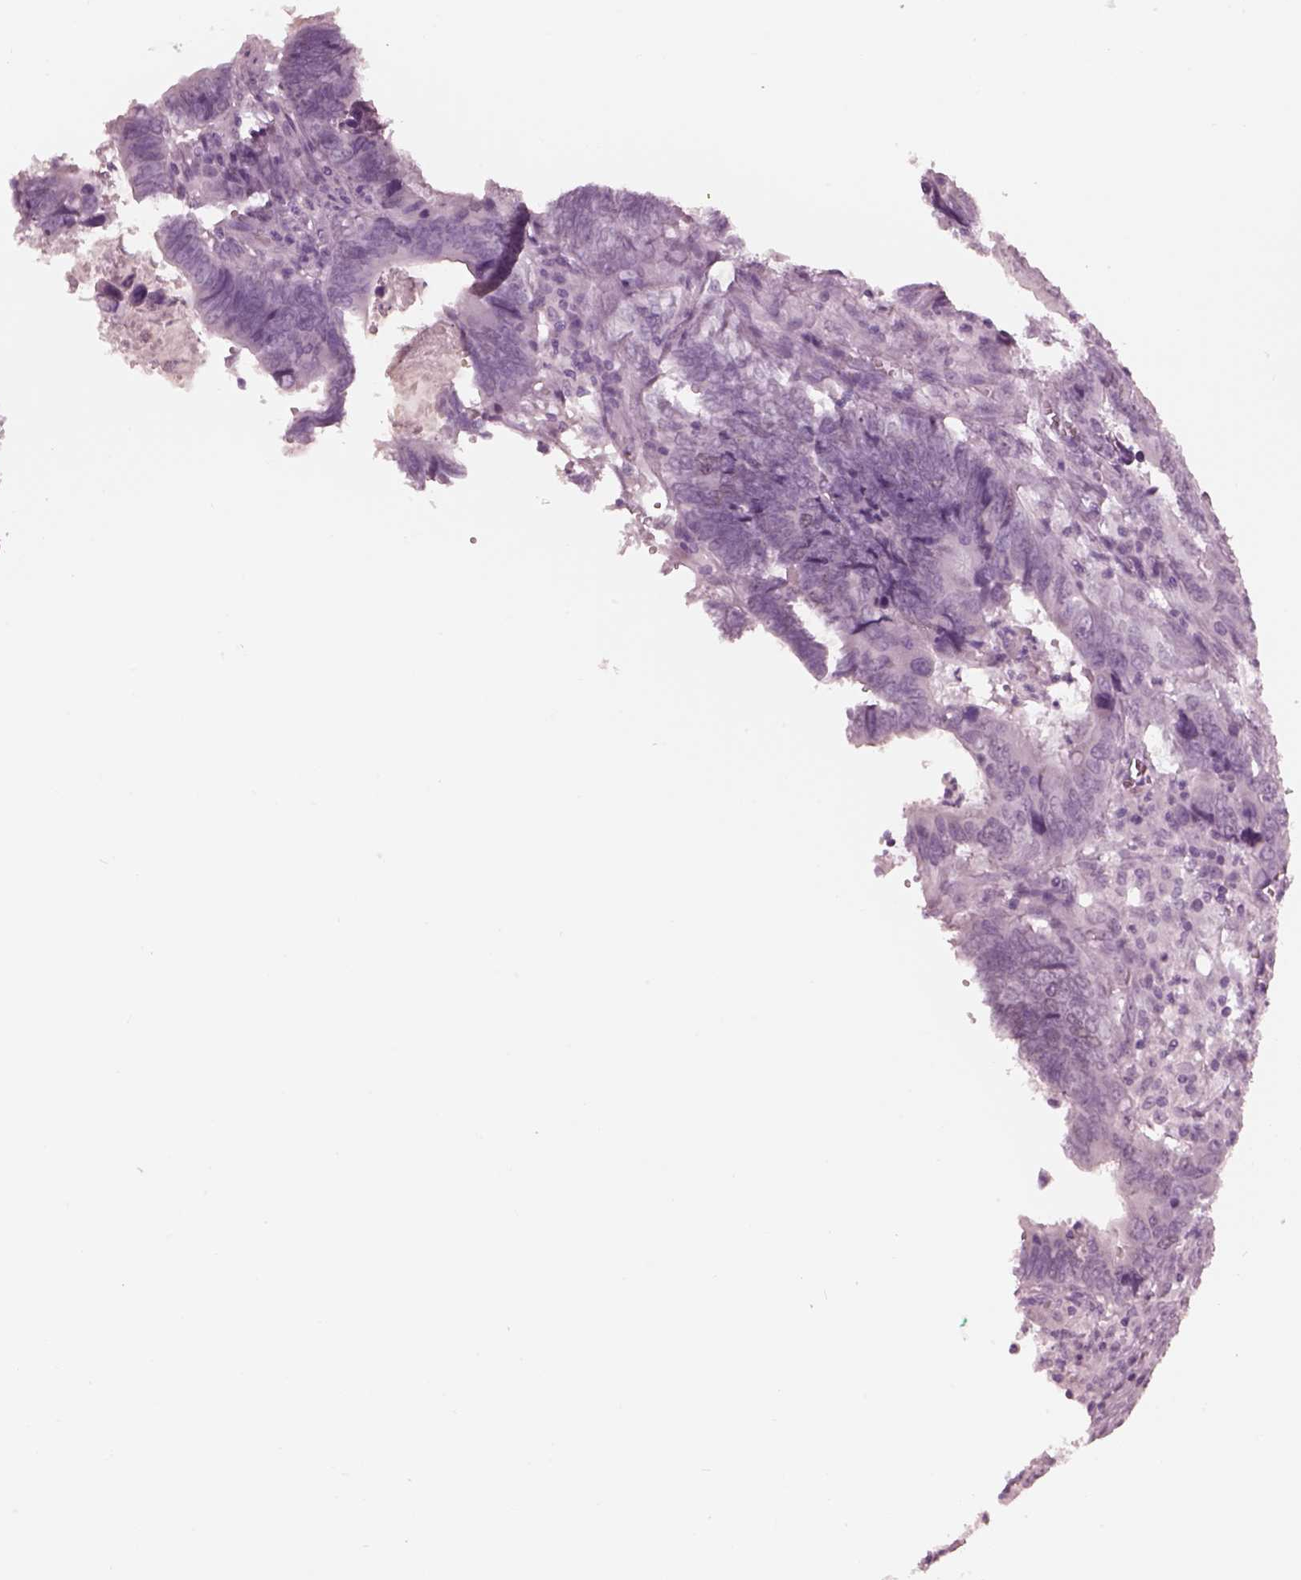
{"staining": {"intensity": "weak", "quantity": "<25%", "location": "nuclear"}, "tissue": "colorectal cancer", "cell_type": "Tumor cells", "image_type": "cancer", "snomed": [{"axis": "morphology", "description": "Adenocarcinoma, NOS"}, {"axis": "topography", "description": "Colon"}], "caption": "Human colorectal cancer (adenocarcinoma) stained for a protein using IHC exhibits no staining in tumor cells.", "gene": "KRTAP24-1", "patient": {"sex": "female", "age": 82}}